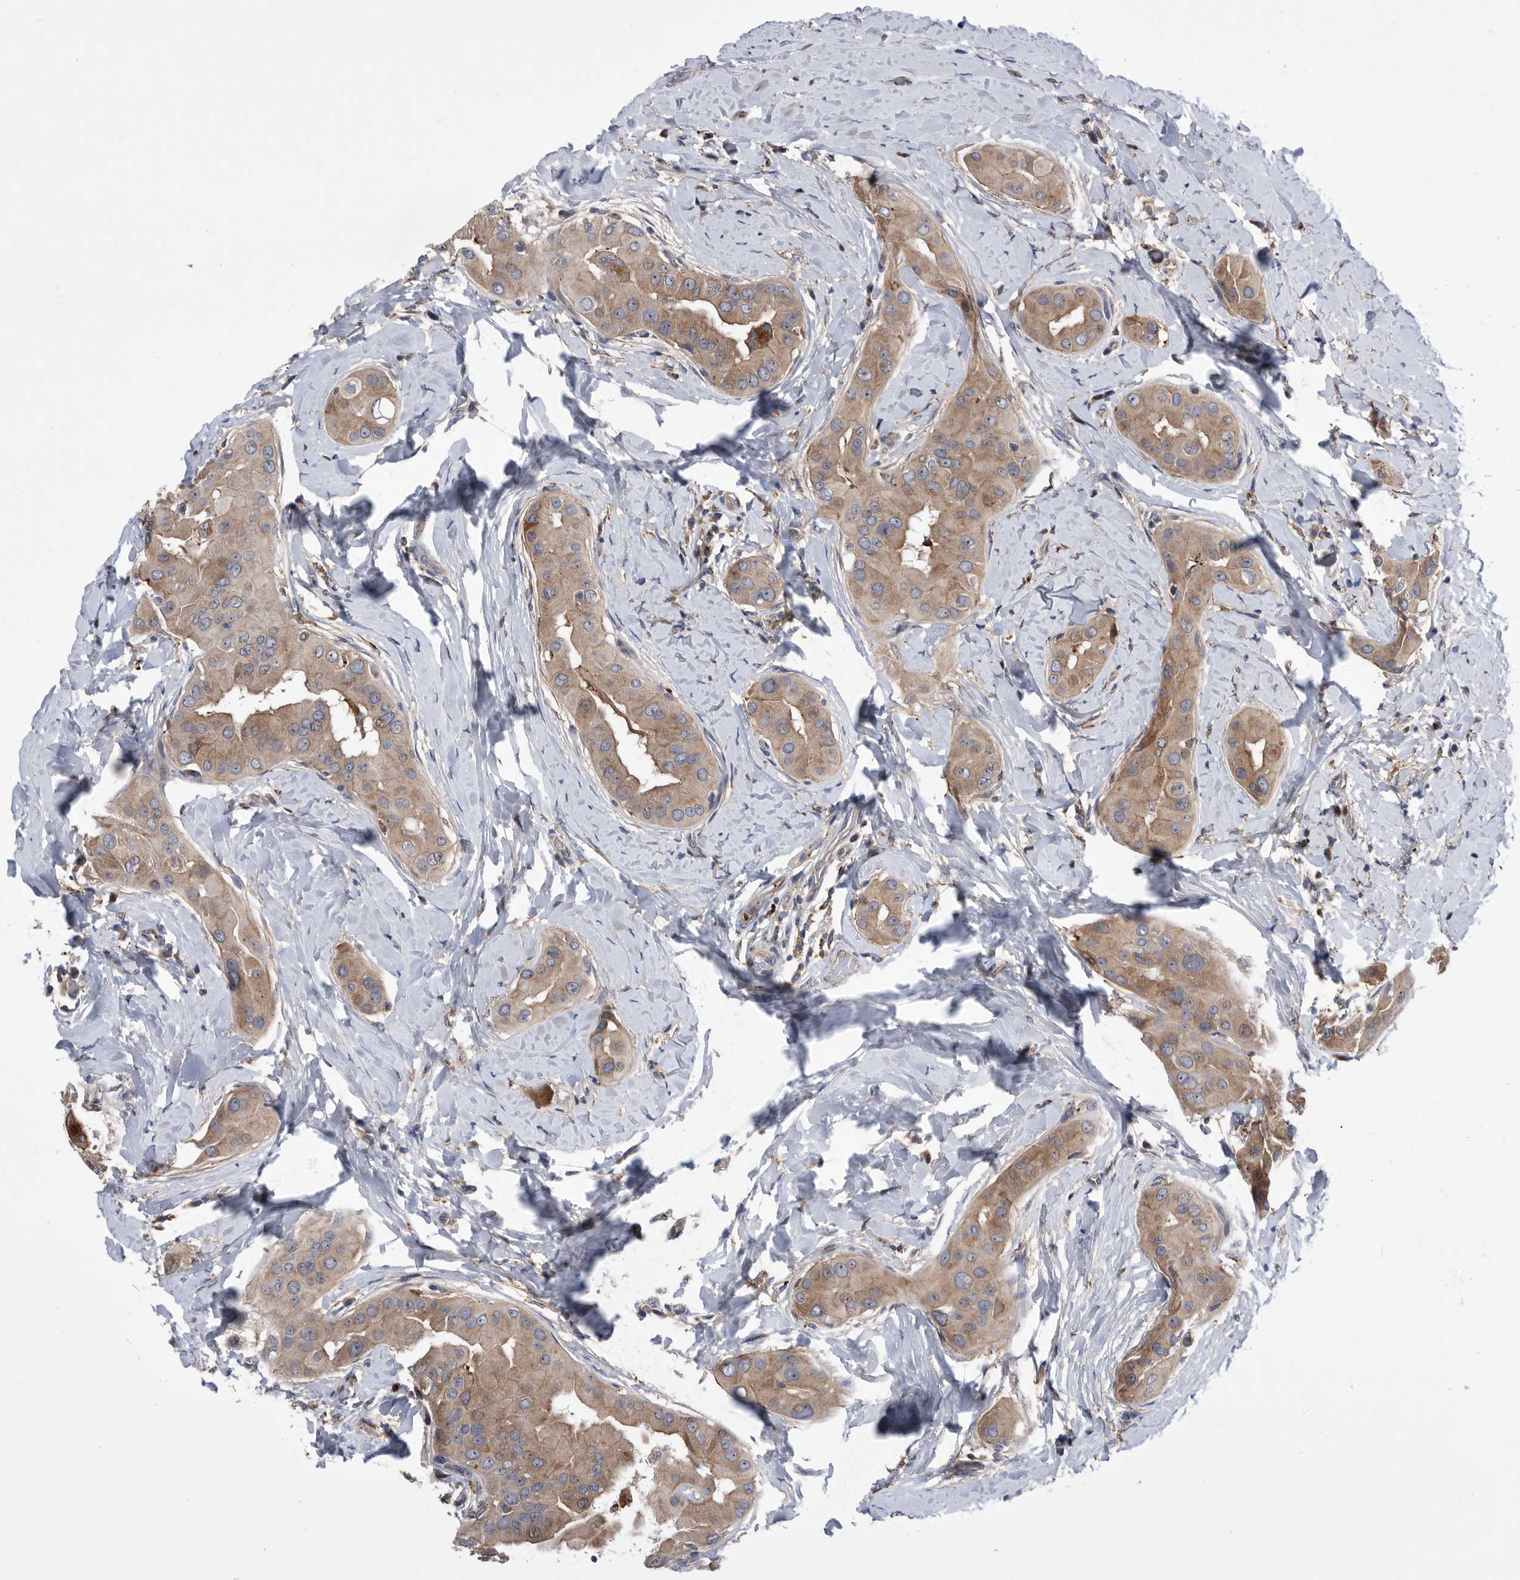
{"staining": {"intensity": "moderate", "quantity": ">75%", "location": "cytoplasmic/membranous"}, "tissue": "thyroid cancer", "cell_type": "Tumor cells", "image_type": "cancer", "snomed": [{"axis": "morphology", "description": "Papillary adenocarcinoma, NOS"}, {"axis": "topography", "description": "Thyroid gland"}], "caption": "Immunohistochemical staining of thyroid cancer (papillary adenocarcinoma) exhibits medium levels of moderate cytoplasmic/membranous positivity in approximately >75% of tumor cells.", "gene": "BAIAP3", "patient": {"sex": "male", "age": 33}}